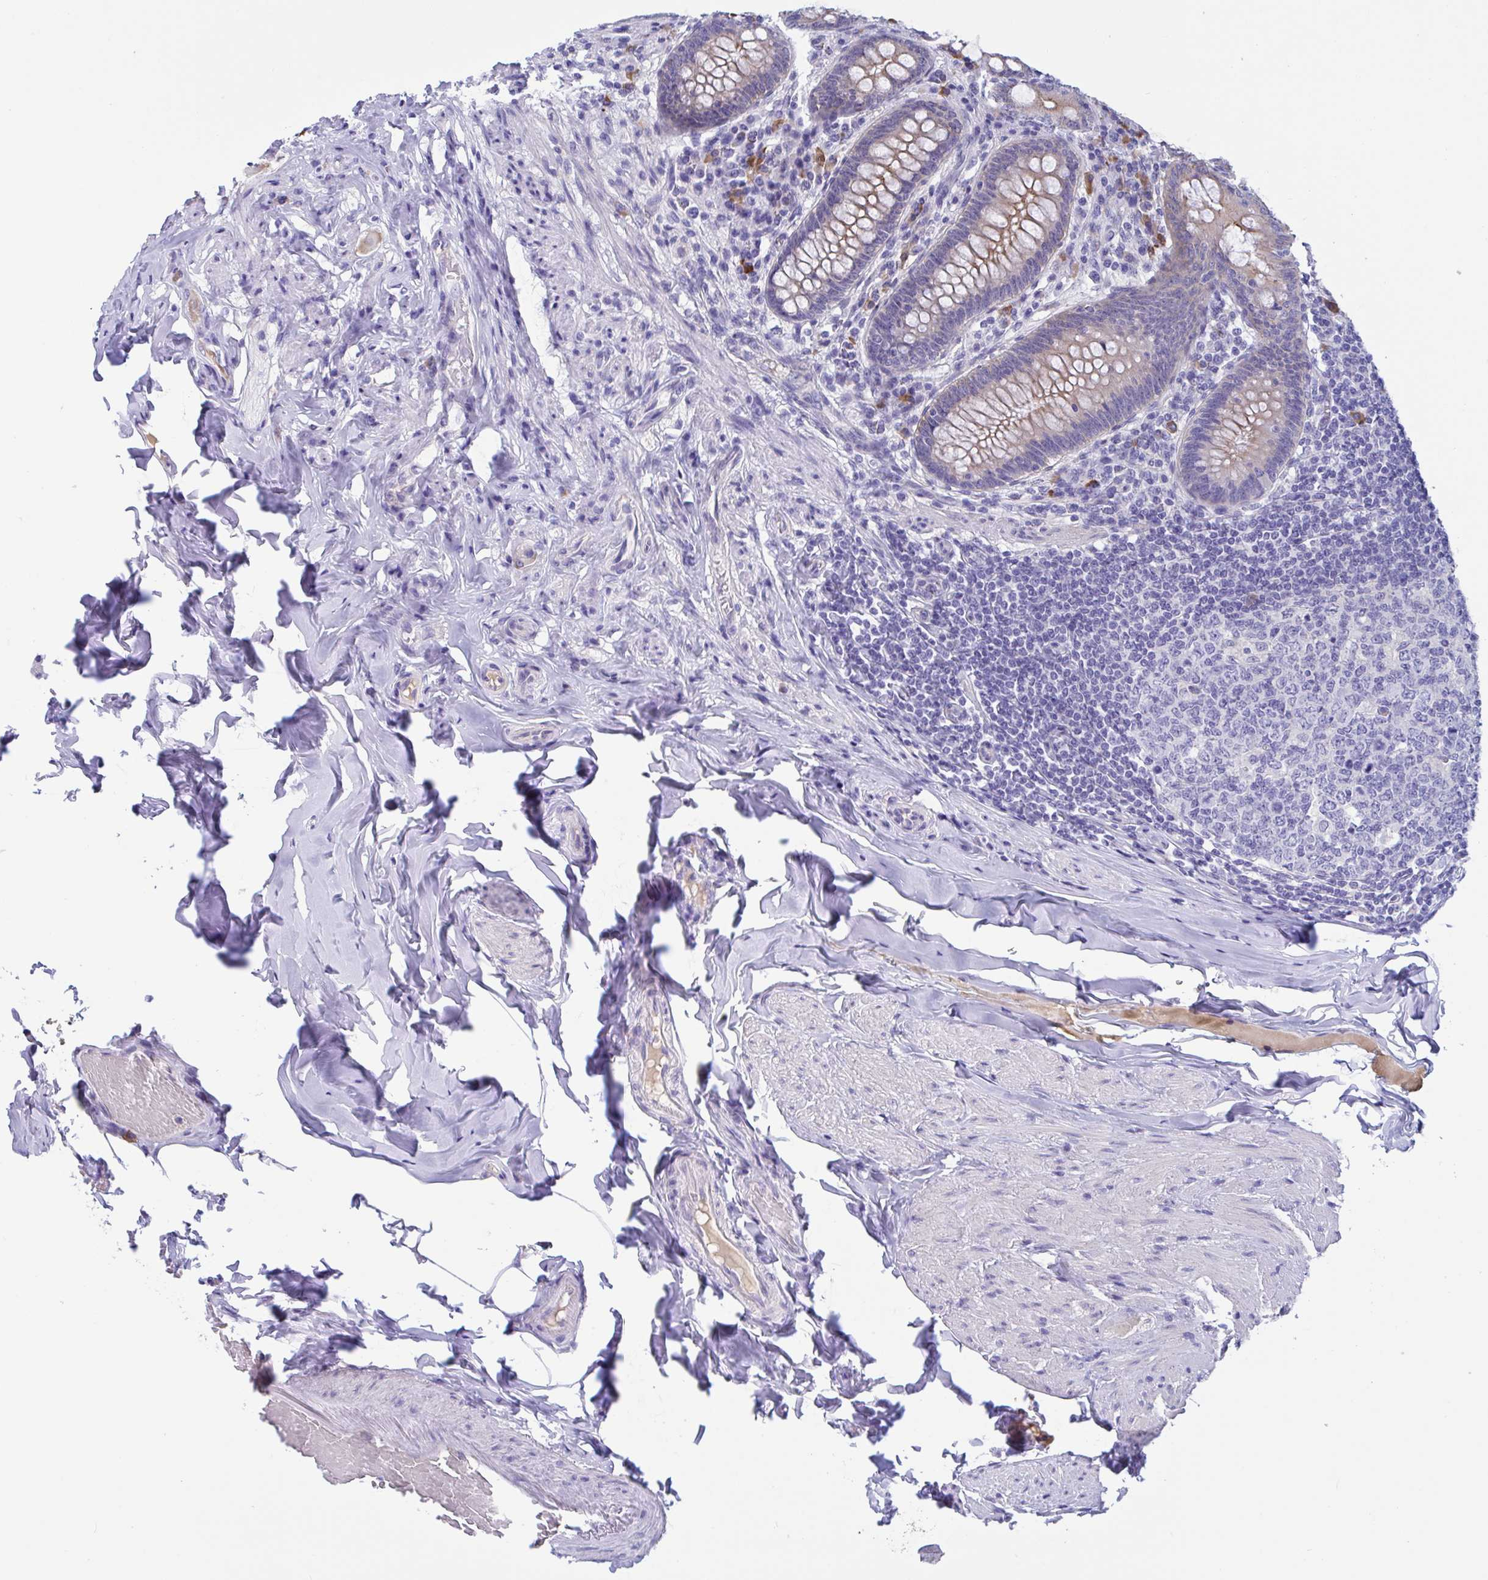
{"staining": {"intensity": "weak", "quantity": "<25%", "location": "cytoplasmic/membranous"}, "tissue": "appendix", "cell_type": "Glandular cells", "image_type": "normal", "snomed": [{"axis": "morphology", "description": "Normal tissue, NOS"}, {"axis": "topography", "description": "Appendix"}], "caption": "Photomicrograph shows no protein expression in glandular cells of unremarkable appendix. (Stains: DAB (3,3'-diaminobenzidine) IHC with hematoxylin counter stain, Microscopy: brightfield microscopy at high magnification).", "gene": "MS4A14", "patient": {"sex": "male", "age": 71}}